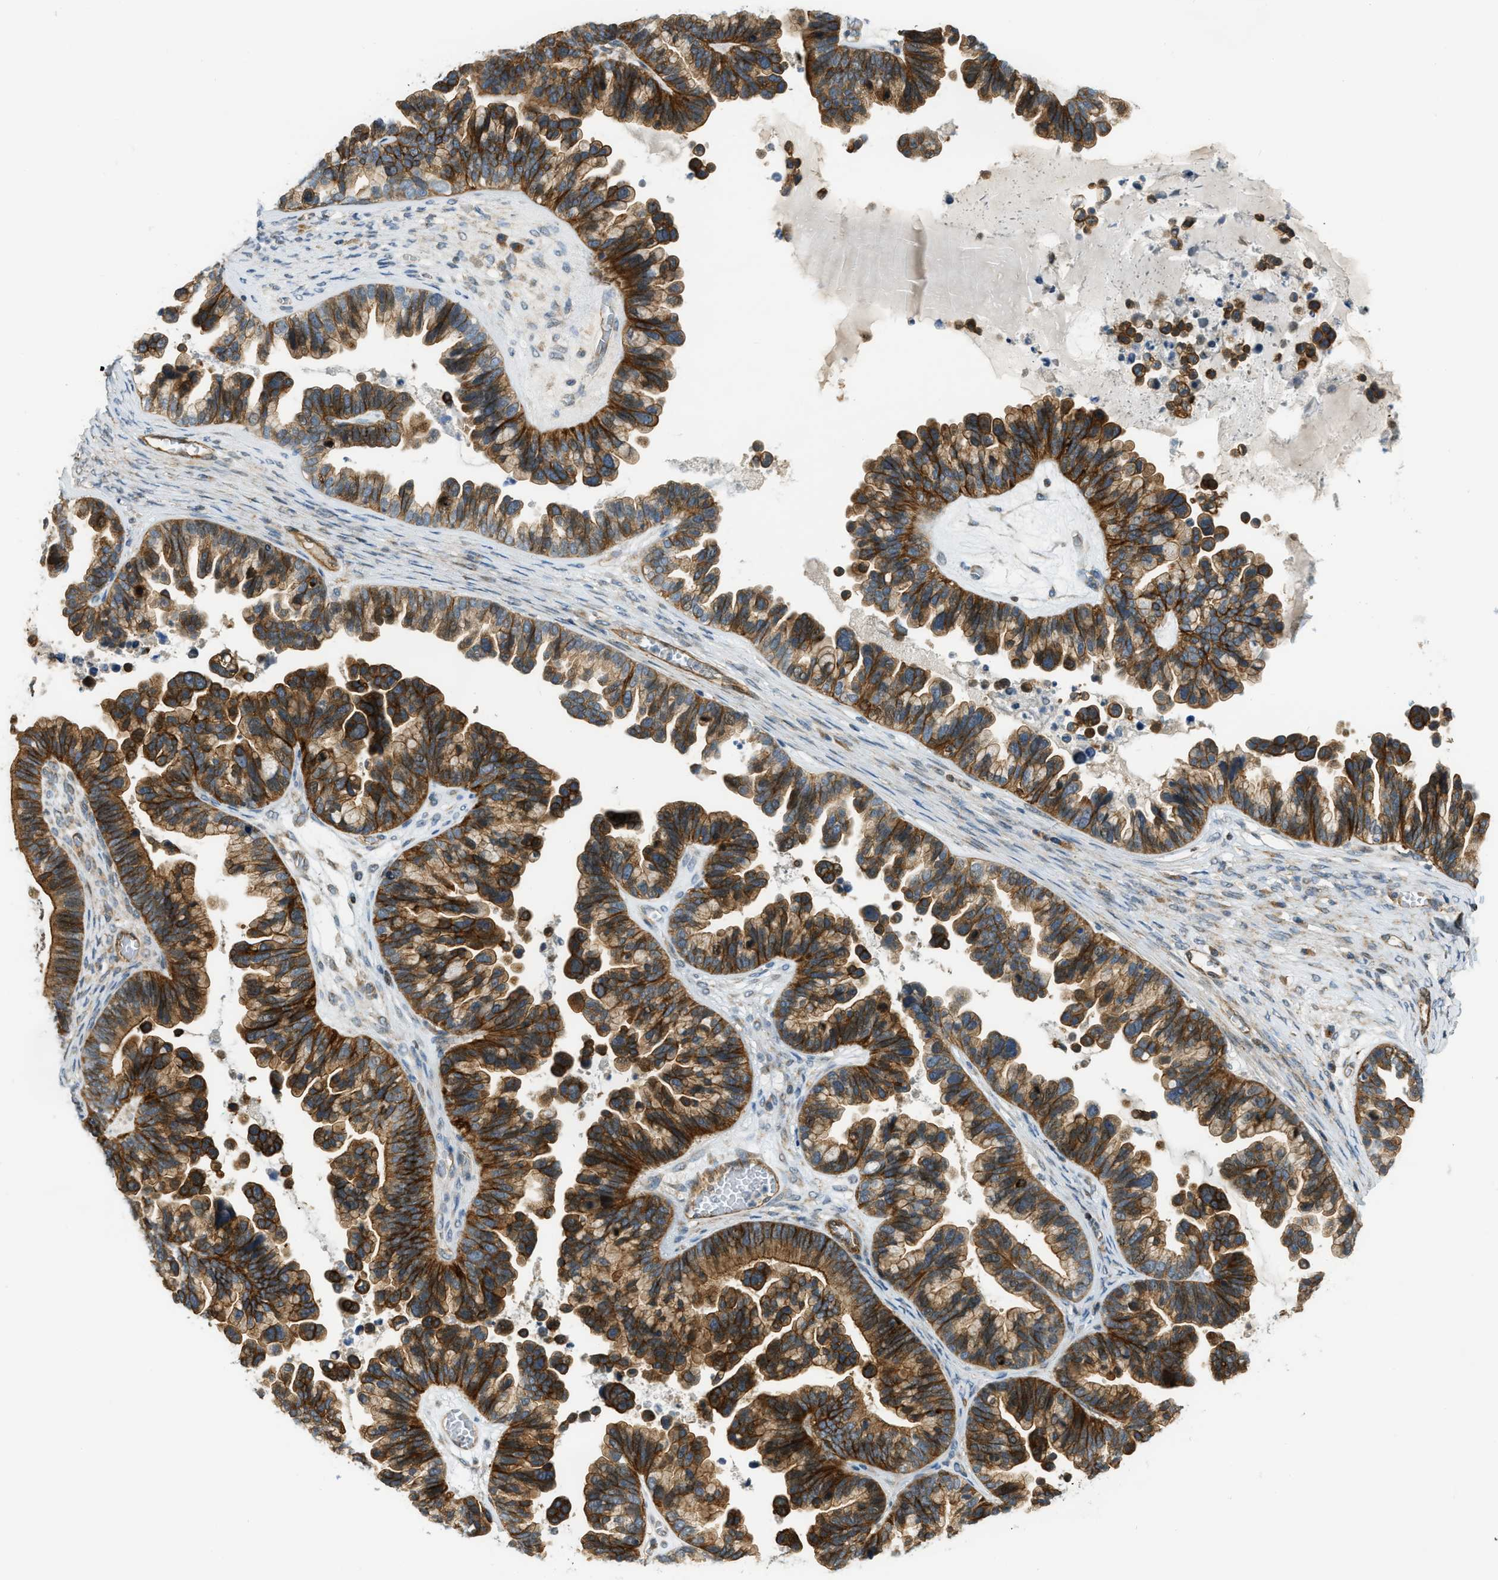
{"staining": {"intensity": "strong", "quantity": ">75%", "location": "cytoplasmic/membranous"}, "tissue": "ovarian cancer", "cell_type": "Tumor cells", "image_type": "cancer", "snomed": [{"axis": "morphology", "description": "Cystadenocarcinoma, serous, NOS"}, {"axis": "topography", "description": "Ovary"}], "caption": "Strong cytoplasmic/membranous protein staining is seen in about >75% of tumor cells in ovarian cancer. The staining was performed using DAB (3,3'-diaminobenzidine) to visualize the protein expression in brown, while the nuclei were stained in blue with hematoxylin (Magnification: 20x).", "gene": "KIAA1671", "patient": {"sex": "female", "age": 56}}